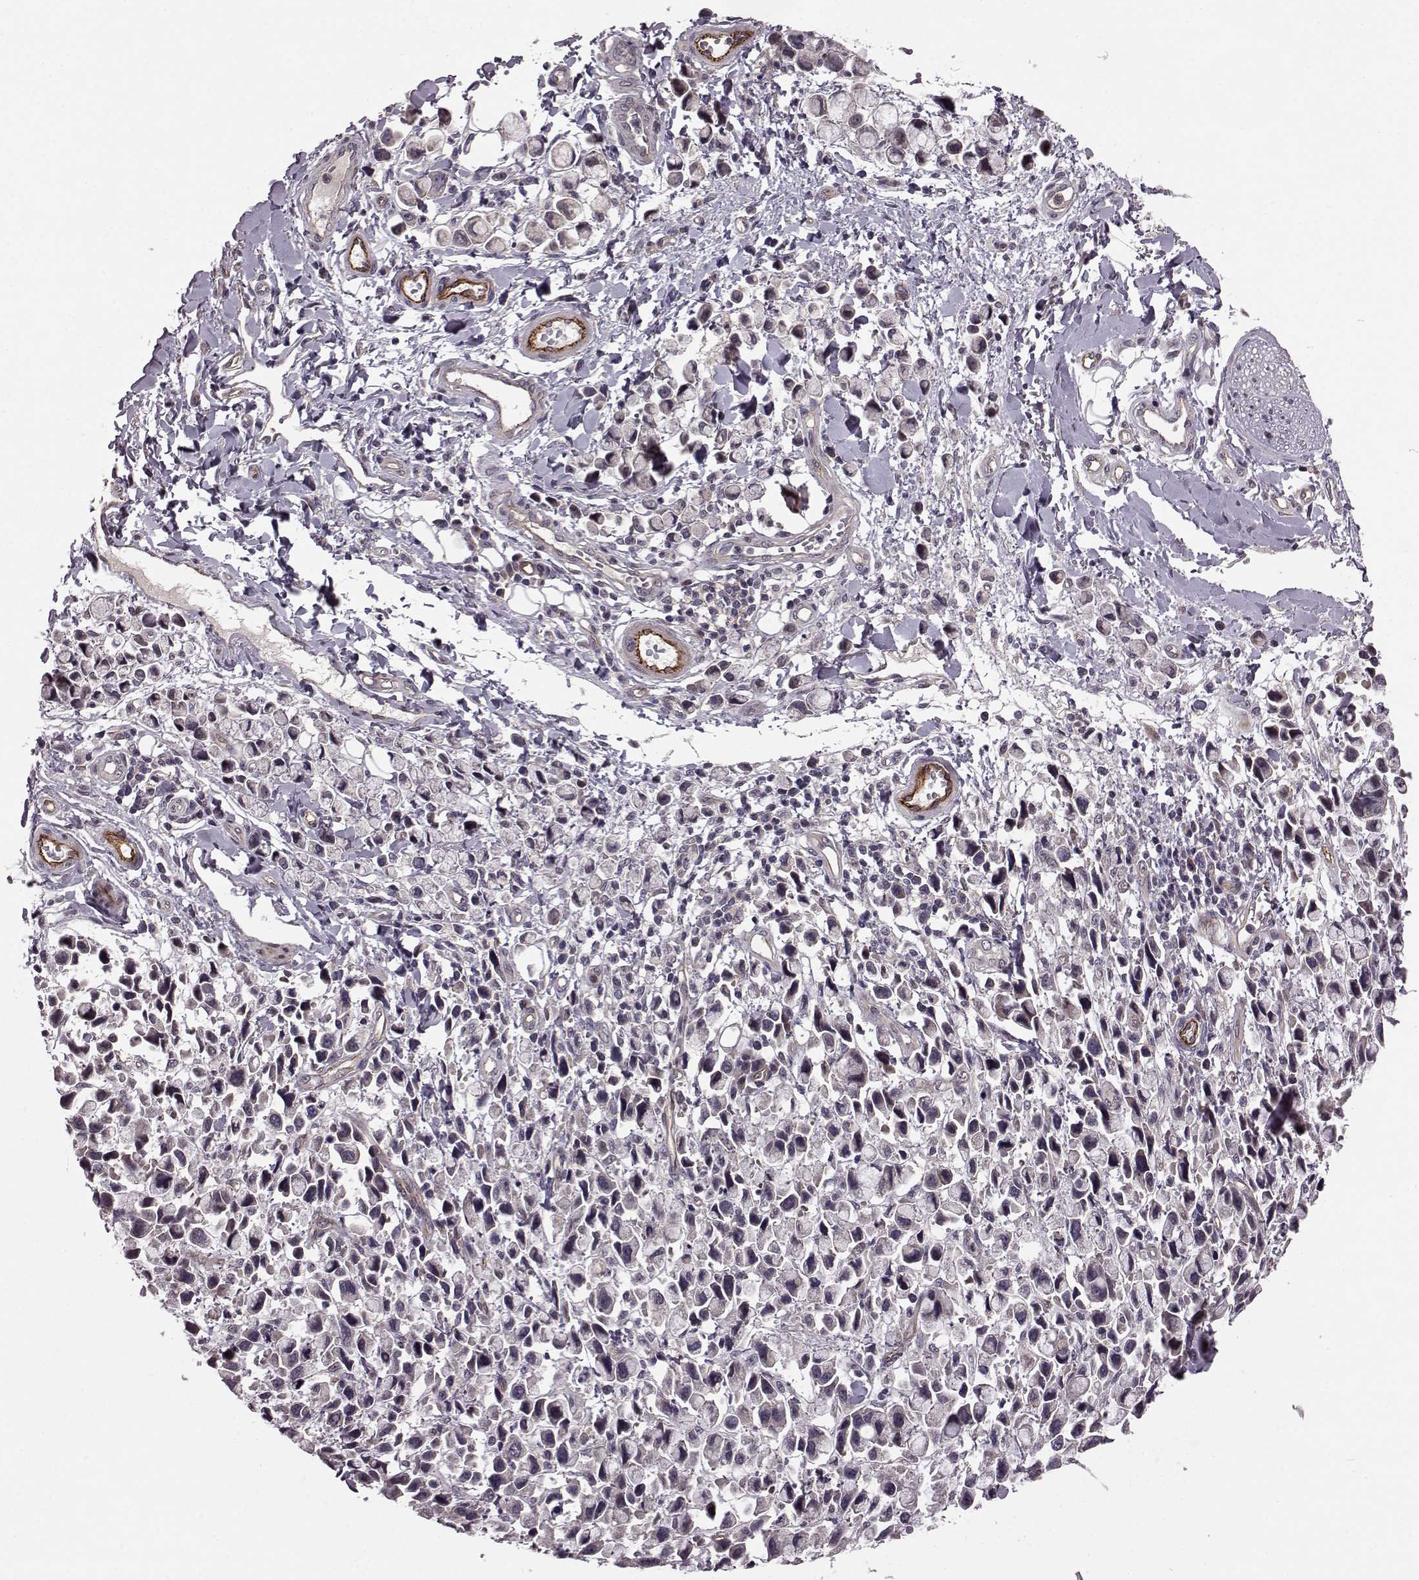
{"staining": {"intensity": "negative", "quantity": "none", "location": "none"}, "tissue": "stomach cancer", "cell_type": "Tumor cells", "image_type": "cancer", "snomed": [{"axis": "morphology", "description": "Adenocarcinoma, NOS"}, {"axis": "topography", "description": "Stomach"}], "caption": "A histopathology image of stomach cancer (adenocarcinoma) stained for a protein demonstrates no brown staining in tumor cells.", "gene": "SYNPO", "patient": {"sex": "female", "age": 81}}